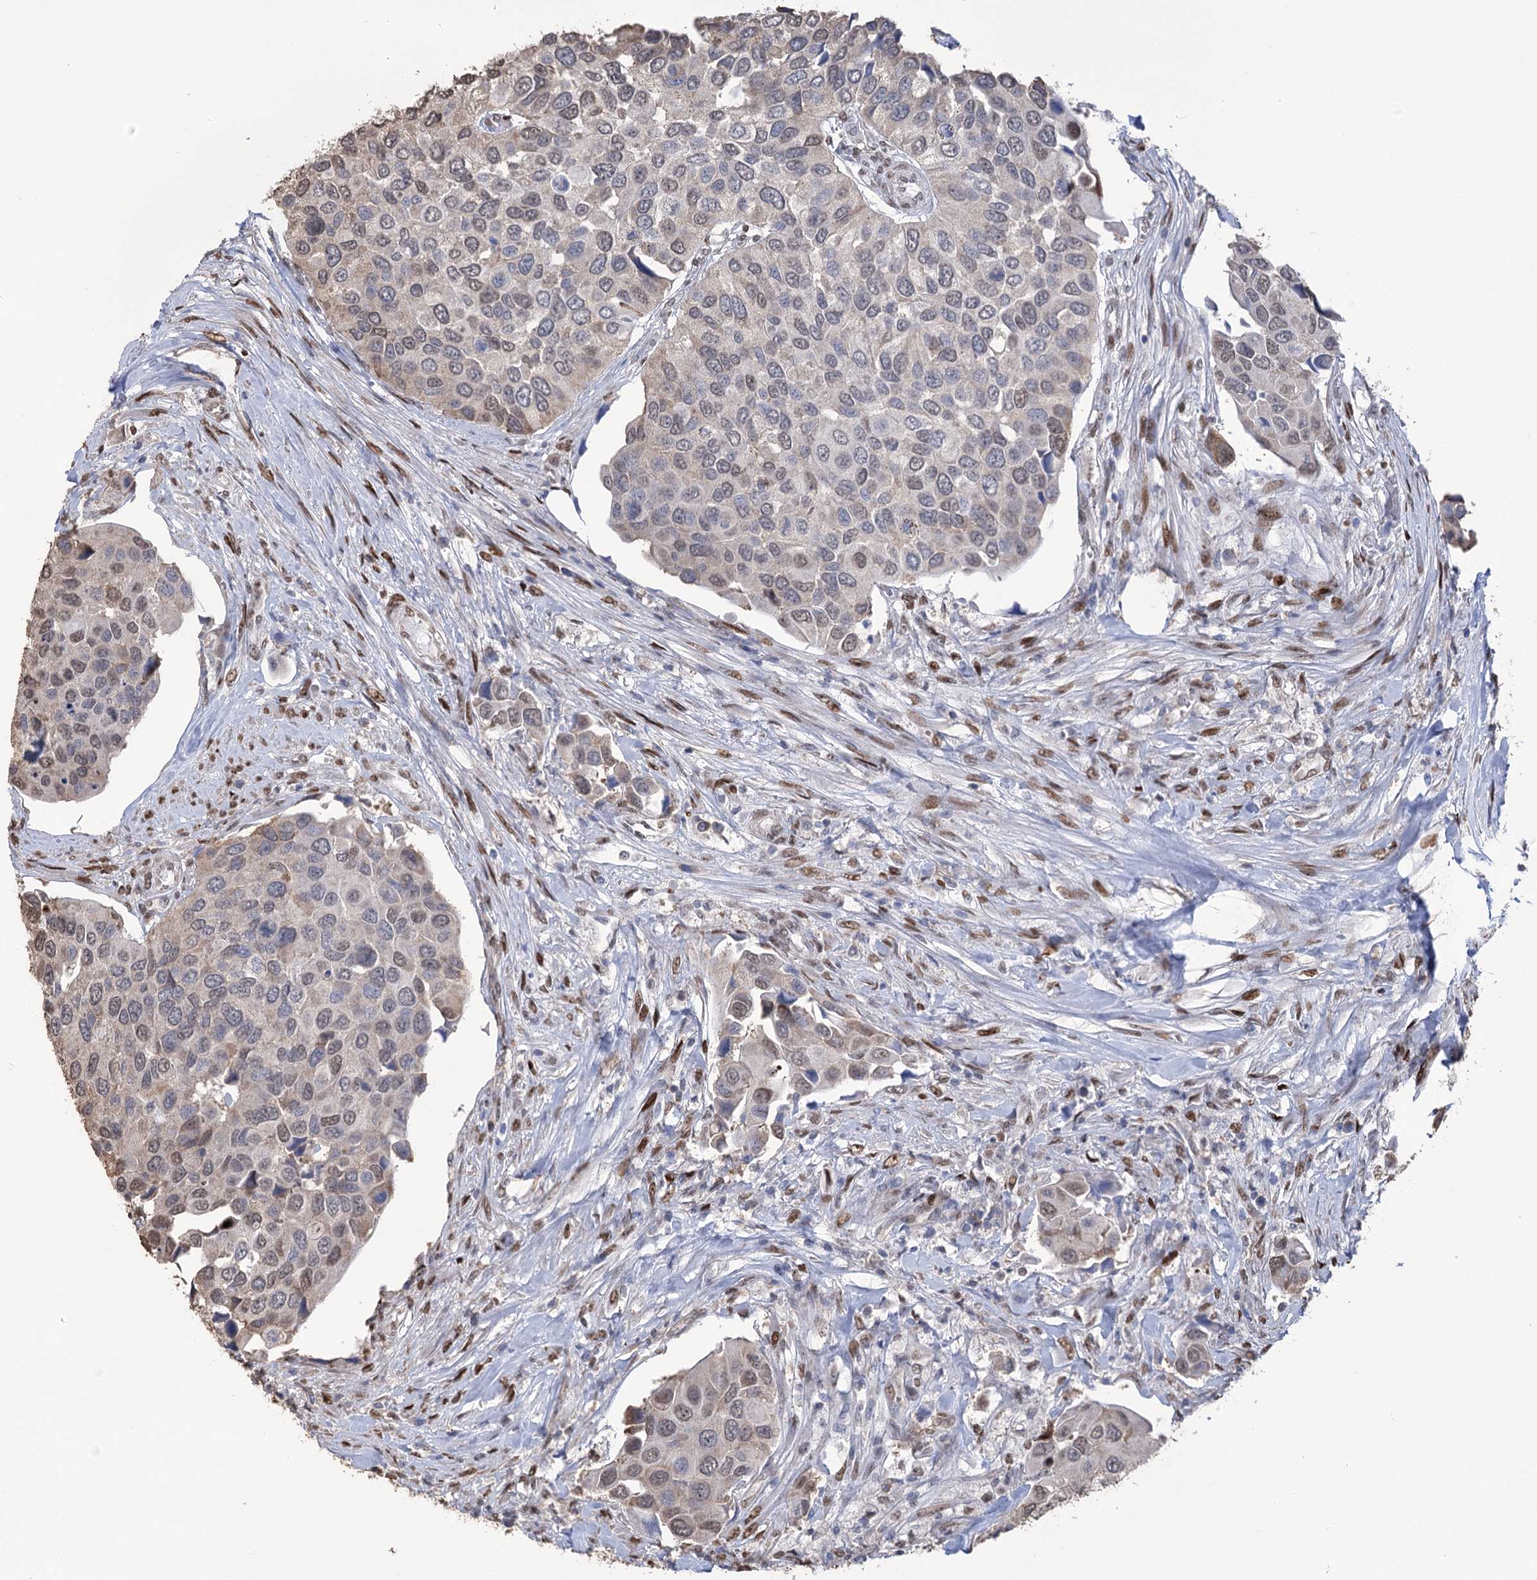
{"staining": {"intensity": "weak", "quantity": ">75%", "location": "cytoplasmic/membranous,nuclear"}, "tissue": "urothelial cancer", "cell_type": "Tumor cells", "image_type": "cancer", "snomed": [{"axis": "morphology", "description": "Urothelial carcinoma, High grade"}, {"axis": "topography", "description": "Urinary bladder"}], "caption": "Immunohistochemical staining of urothelial cancer displays low levels of weak cytoplasmic/membranous and nuclear staining in approximately >75% of tumor cells.", "gene": "NFU1", "patient": {"sex": "male", "age": 74}}